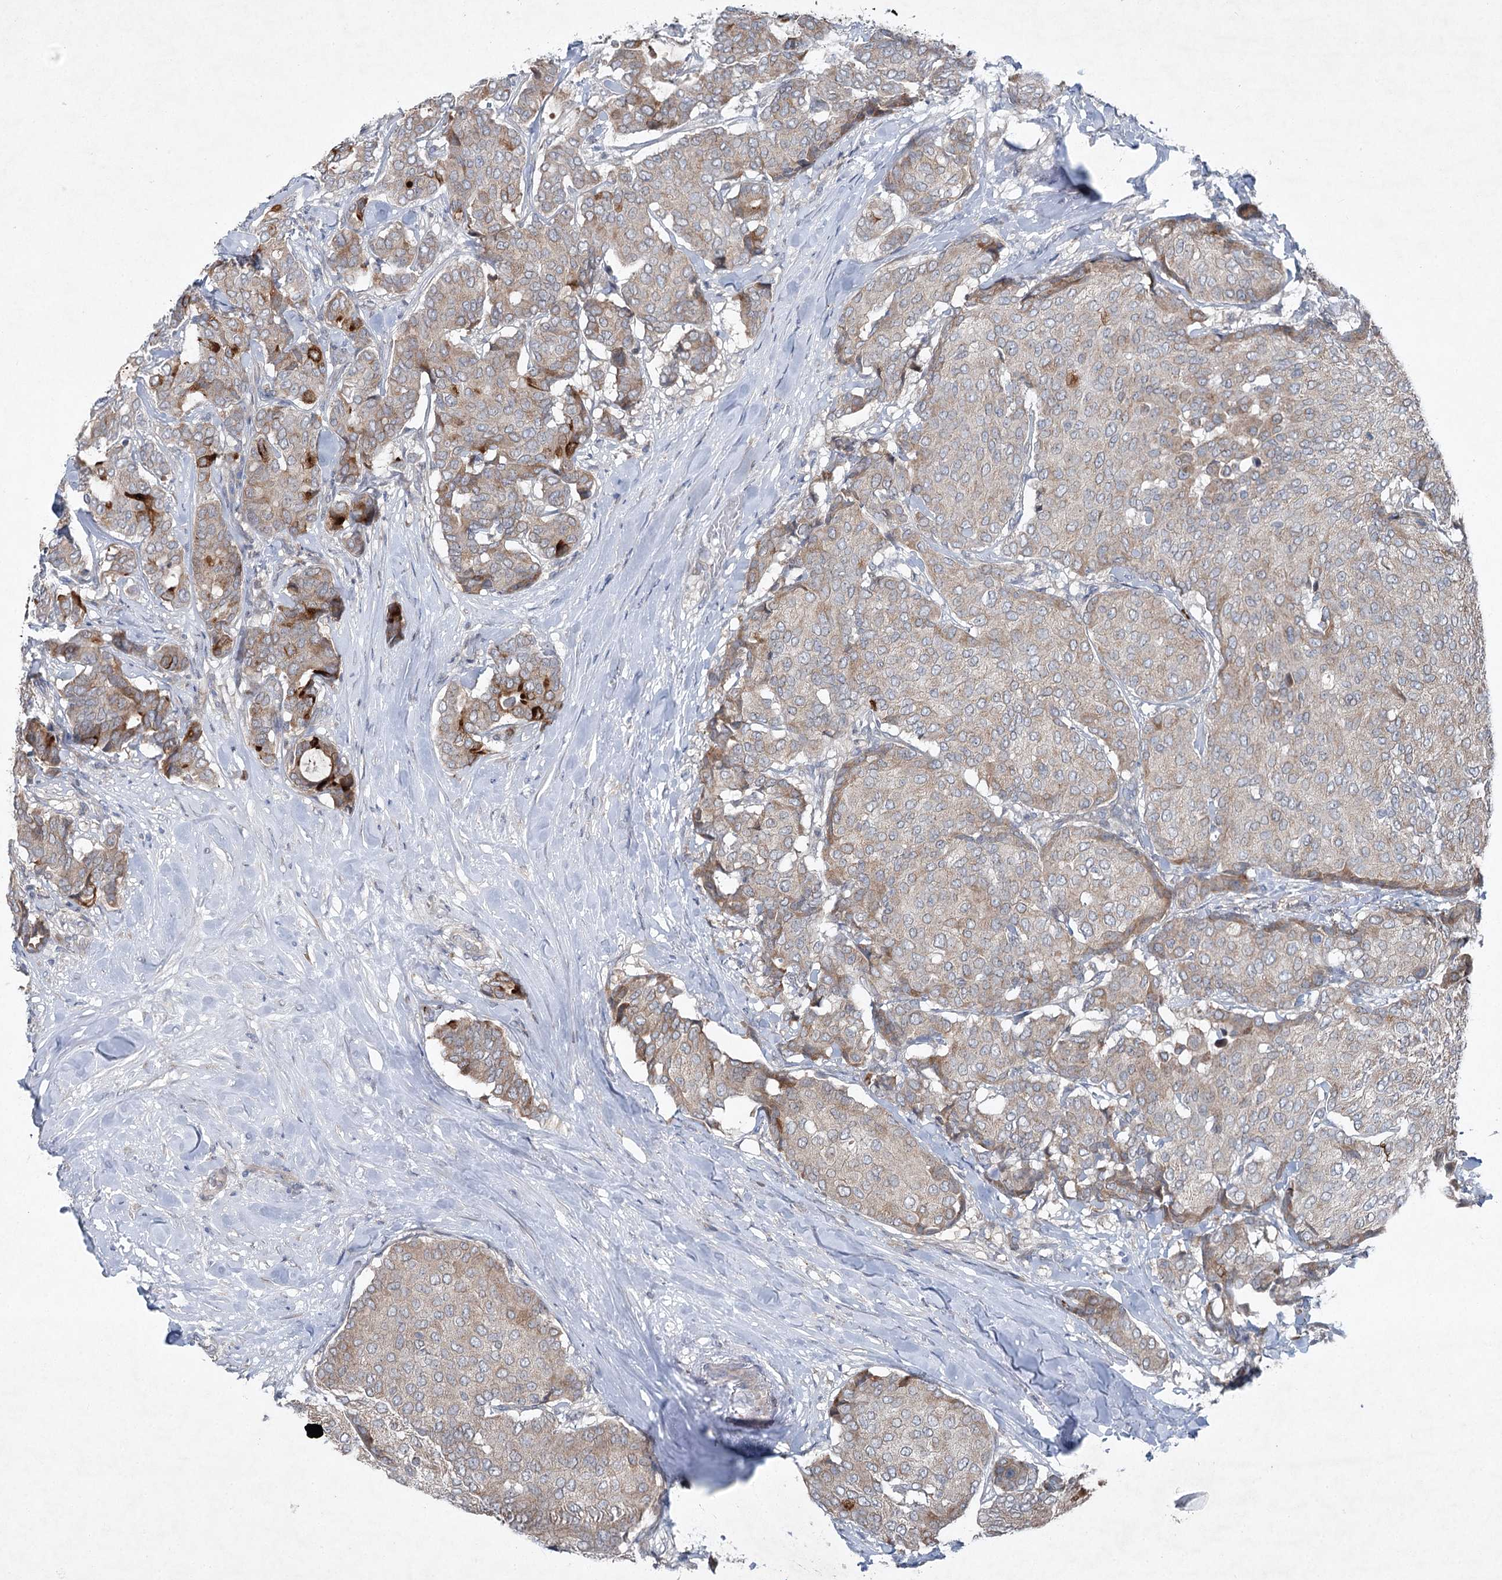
{"staining": {"intensity": "moderate", "quantity": "<25%", "location": "cytoplasmic/membranous"}, "tissue": "breast cancer", "cell_type": "Tumor cells", "image_type": "cancer", "snomed": [{"axis": "morphology", "description": "Duct carcinoma"}, {"axis": "topography", "description": "Breast"}], "caption": "Moderate cytoplasmic/membranous protein staining is seen in about <25% of tumor cells in breast cancer.", "gene": "PLA2G12A", "patient": {"sex": "female", "age": 75}}